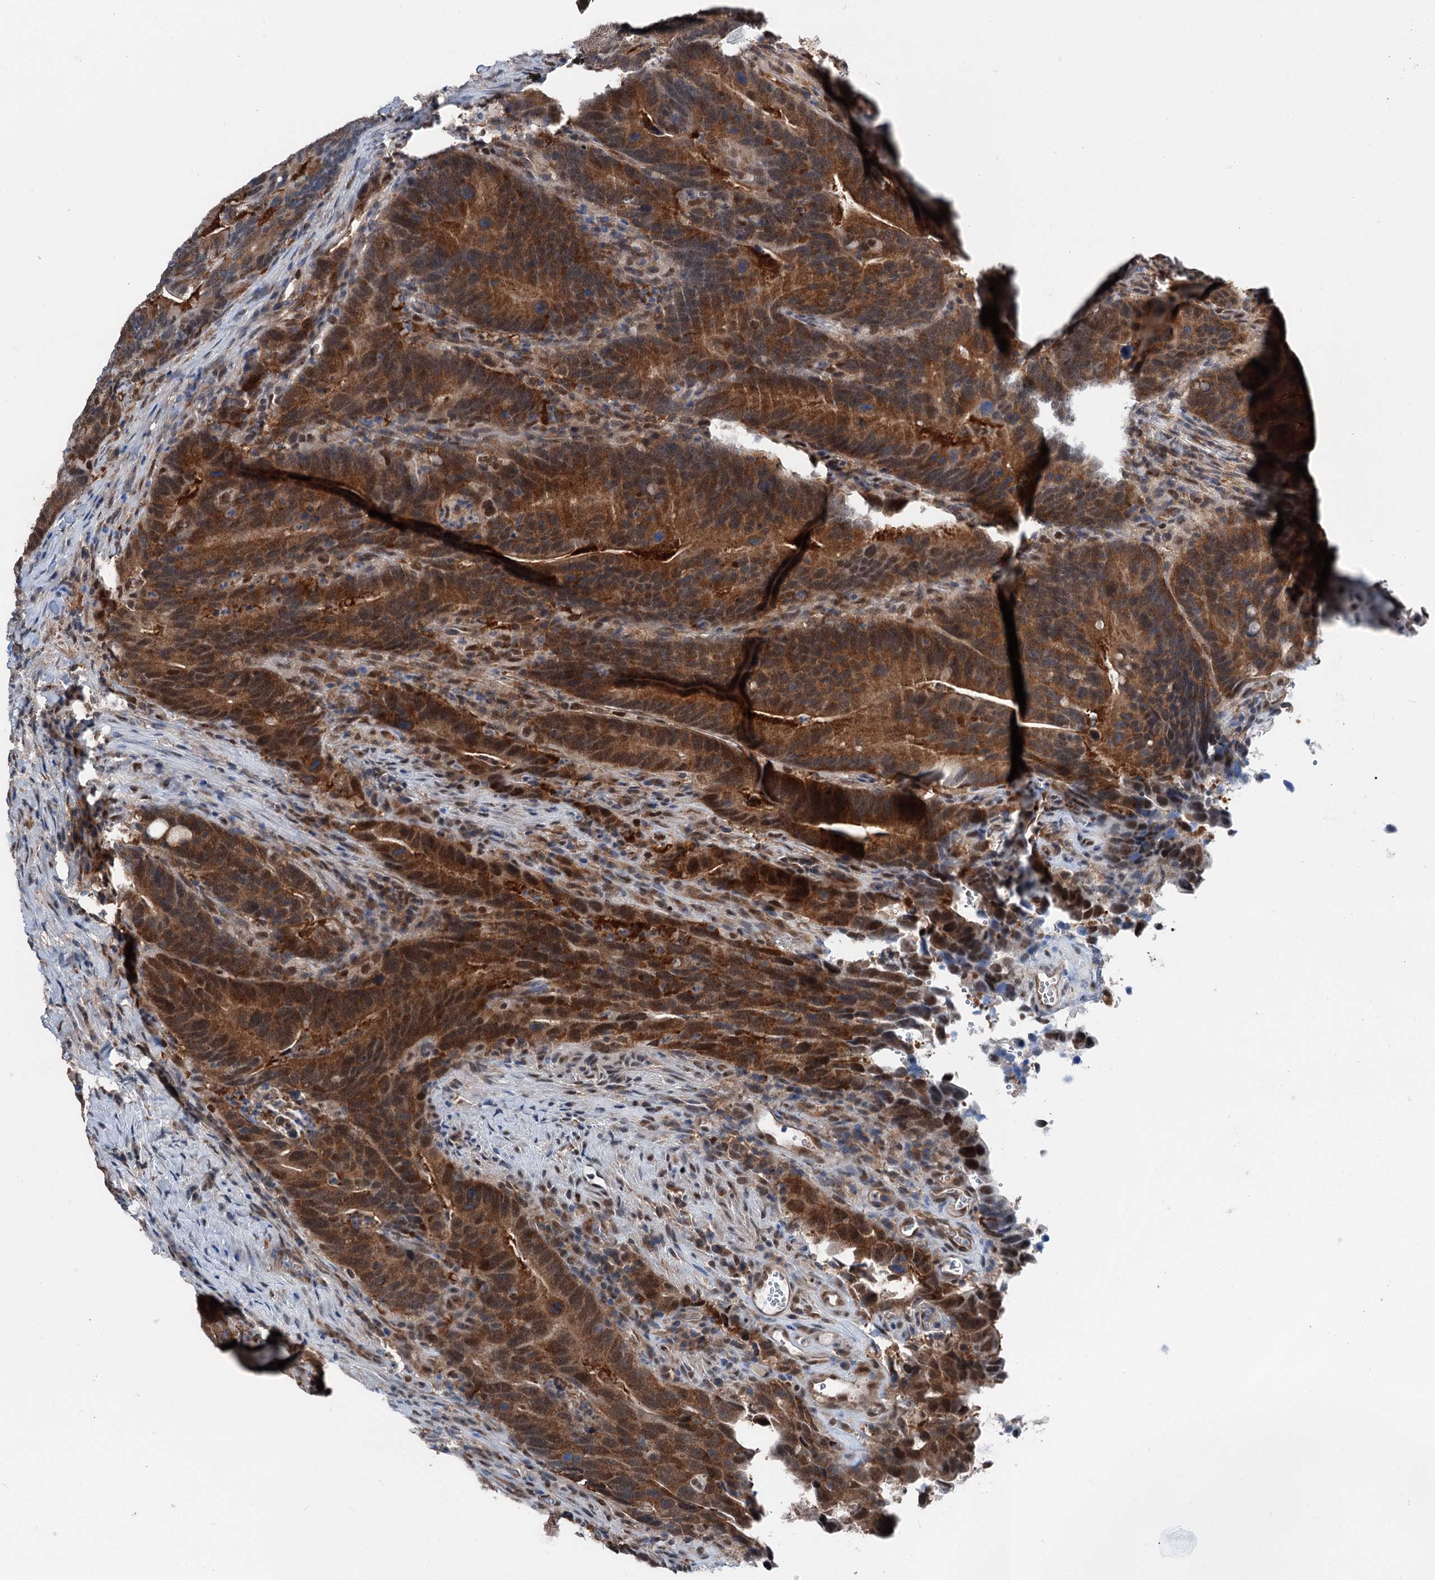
{"staining": {"intensity": "moderate", "quantity": ">75%", "location": "cytoplasmic/membranous,nuclear"}, "tissue": "colorectal cancer", "cell_type": "Tumor cells", "image_type": "cancer", "snomed": [{"axis": "morphology", "description": "Adenocarcinoma, NOS"}, {"axis": "topography", "description": "Colon"}], "caption": "This is a photomicrograph of IHC staining of adenocarcinoma (colorectal), which shows moderate positivity in the cytoplasmic/membranous and nuclear of tumor cells.", "gene": "PSMD13", "patient": {"sex": "female", "age": 66}}